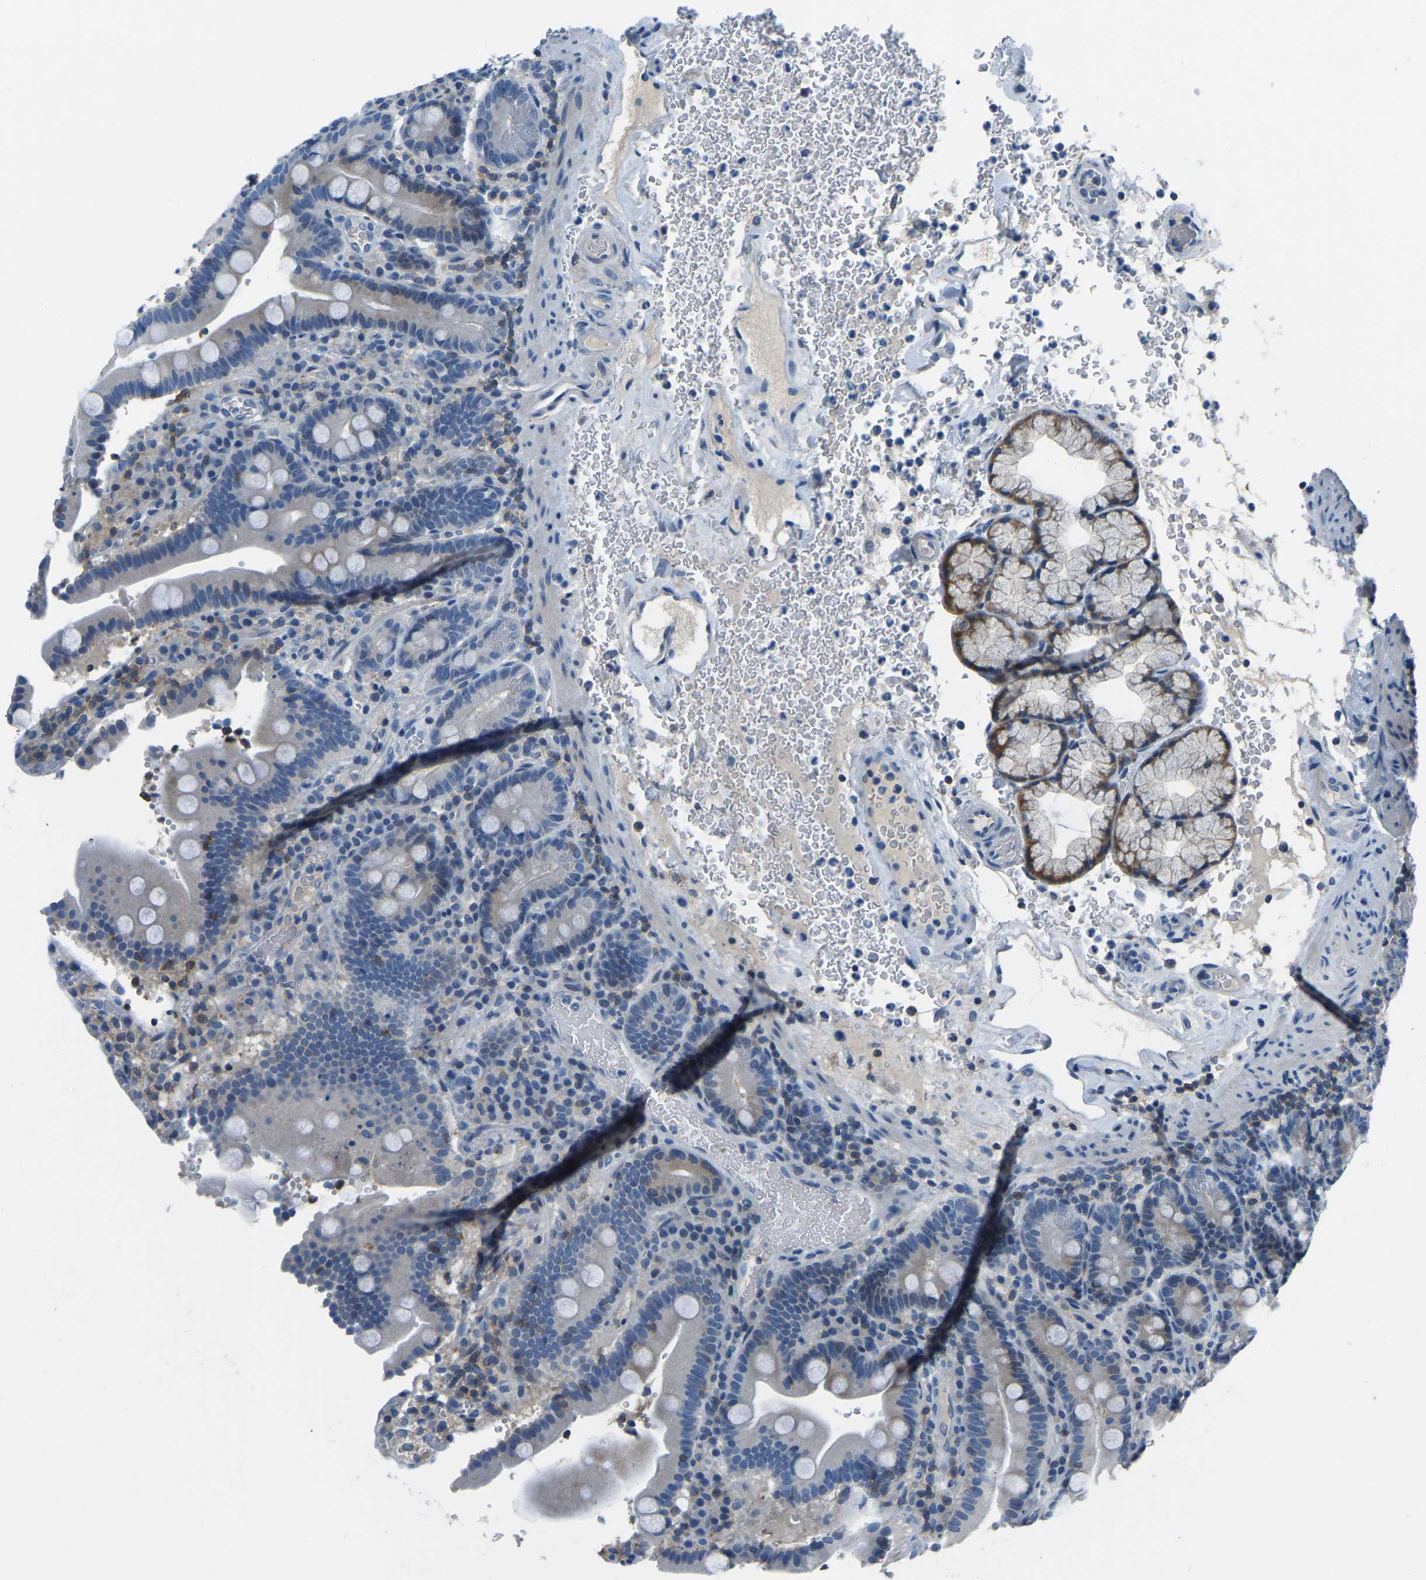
{"staining": {"intensity": "weak", "quantity": "<25%", "location": "cytoplasmic/membranous"}, "tissue": "duodenum", "cell_type": "Glandular cells", "image_type": "normal", "snomed": [{"axis": "morphology", "description": "Normal tissue, NOS"}, {"axis": "topography", "description": "Small intestine, NOS"}], "caption": "Duodenum was stained to show a protein in brown. There is no significant staining in glandular cells. (Brightfield microscopy of DAB IHC at high magnification).", "gene": "XIRP1", "patient": {"sex": "female", "age": 71}}